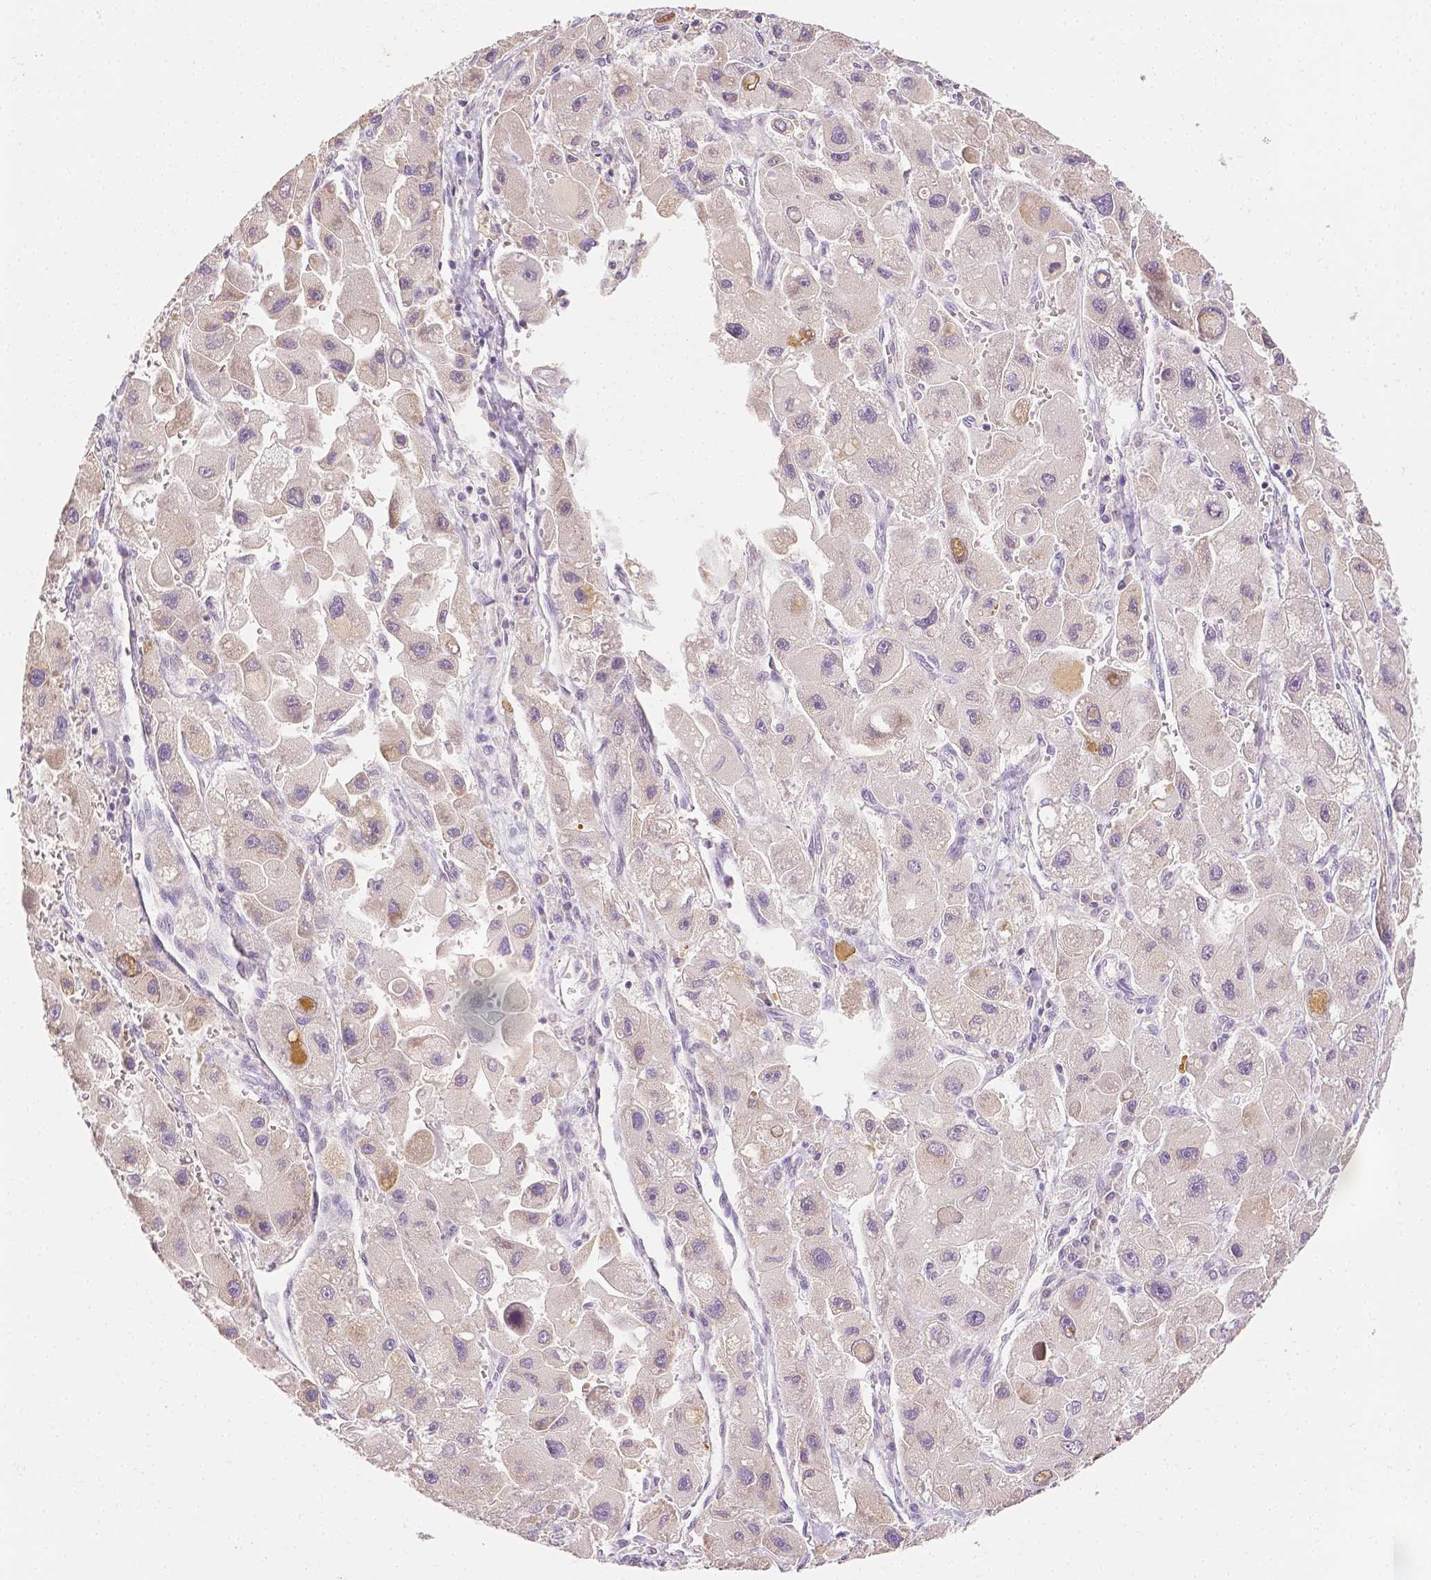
{"staining": {"intensity": "negative", "quantity": "none", "location": "none"}, "tissue": "liver cancer", "cell_type": "Tumor cells", "image_type": "cancer", "snomed": [{"axis": "morphology", "description": "Carcinoma, Hepatocellular, NOS"}, {"axis": "topography", "description": "Liver"}], "caption": "Immunohistochemistry (IHC) micrograph of liver cancer (hepatocellular carcinoma) stained for a protein (brown), which displays no staining in tumor cells.", "gene": "TGM1", "patient": {"sex": "male", "age": 24}}